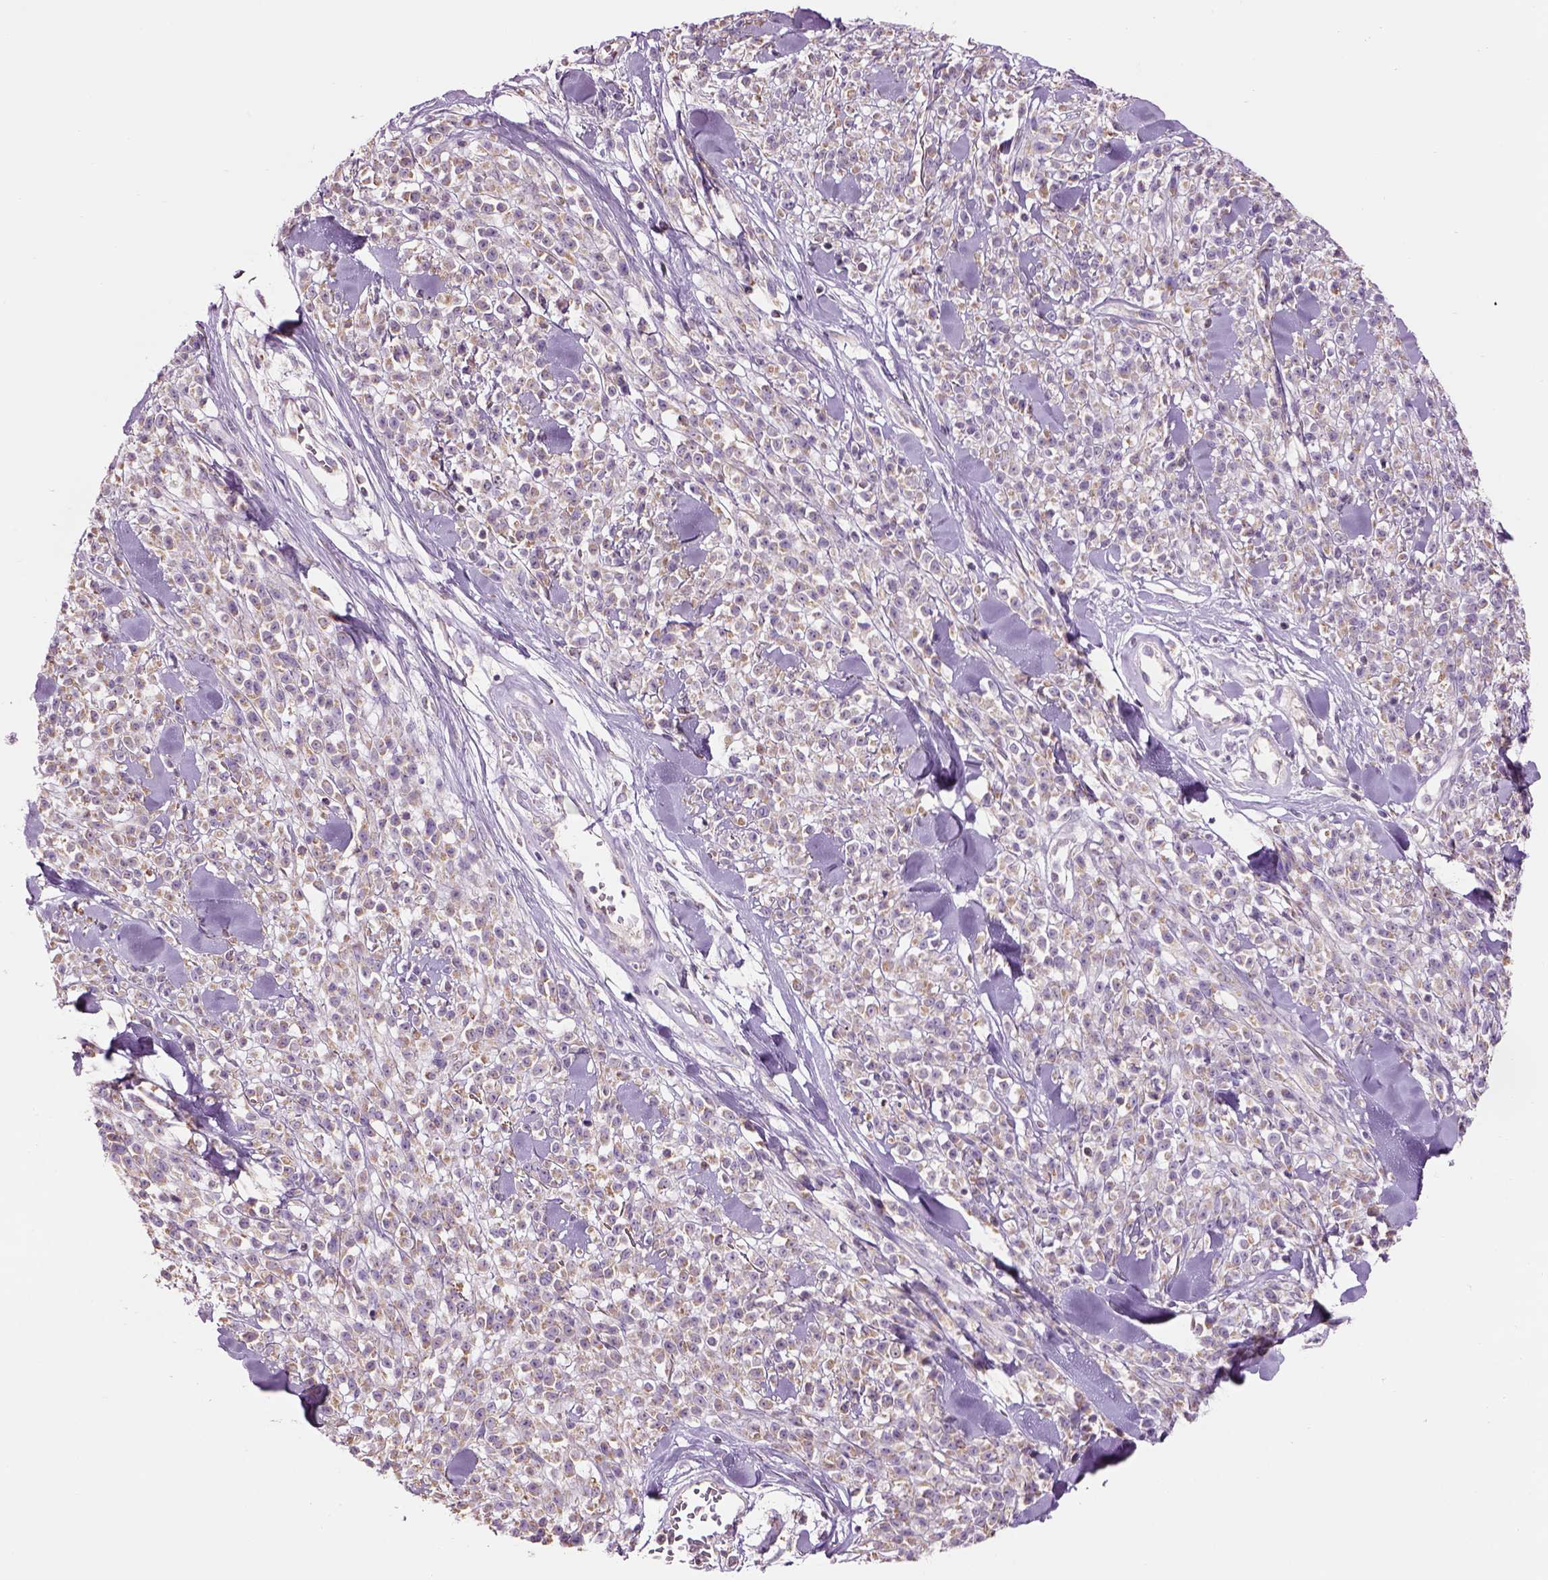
{"staining": {"intensity": "weak", "quantity": "25%-75%", "location": "cytoplasmic/membranous"}, "tissue": "melanoma", "cell_type": "Tumor cells", "image_type": "cancer", "snomed": [{"axis": "morphology", "description": "Malignant melanoma, NOS"}, {"axis": "topography", "description": "Skin"}, {"axis": "topography", "description": "Skin of trunk"}], "caption": "IHC histopathology image of neoplastic tissue: melanoma stained using IHC shows low levels of weak protein expression localized specifically in the cytoplasmic/membranous of tumor cells, appearing as a cytoplasmic/membranous brown color.", "gene": "IFT52", "patient": {"sex": "male", "age": 74}}